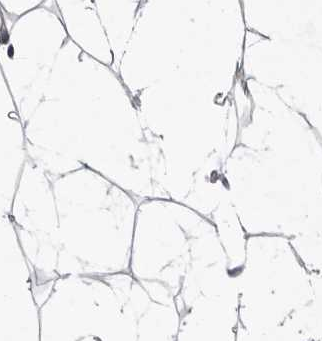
{"staining": {"intensity": "negative", "quantity": "none", "location": "none"}, "tissue": "breast", "cell_type": "Adipocytes", "image_type": "normal", "snomed": [{"axis": "morphology", "description": "Normal tissue, NOS"}, {"axis": "topography", "description": "Breast"}], "caption": "An IHC photomicrograph of unremarkable breast is shown. There is no staining in adipocytes of breast.", "gene": "FKBP2", "patient": {"sex": "female", "age": 23}}